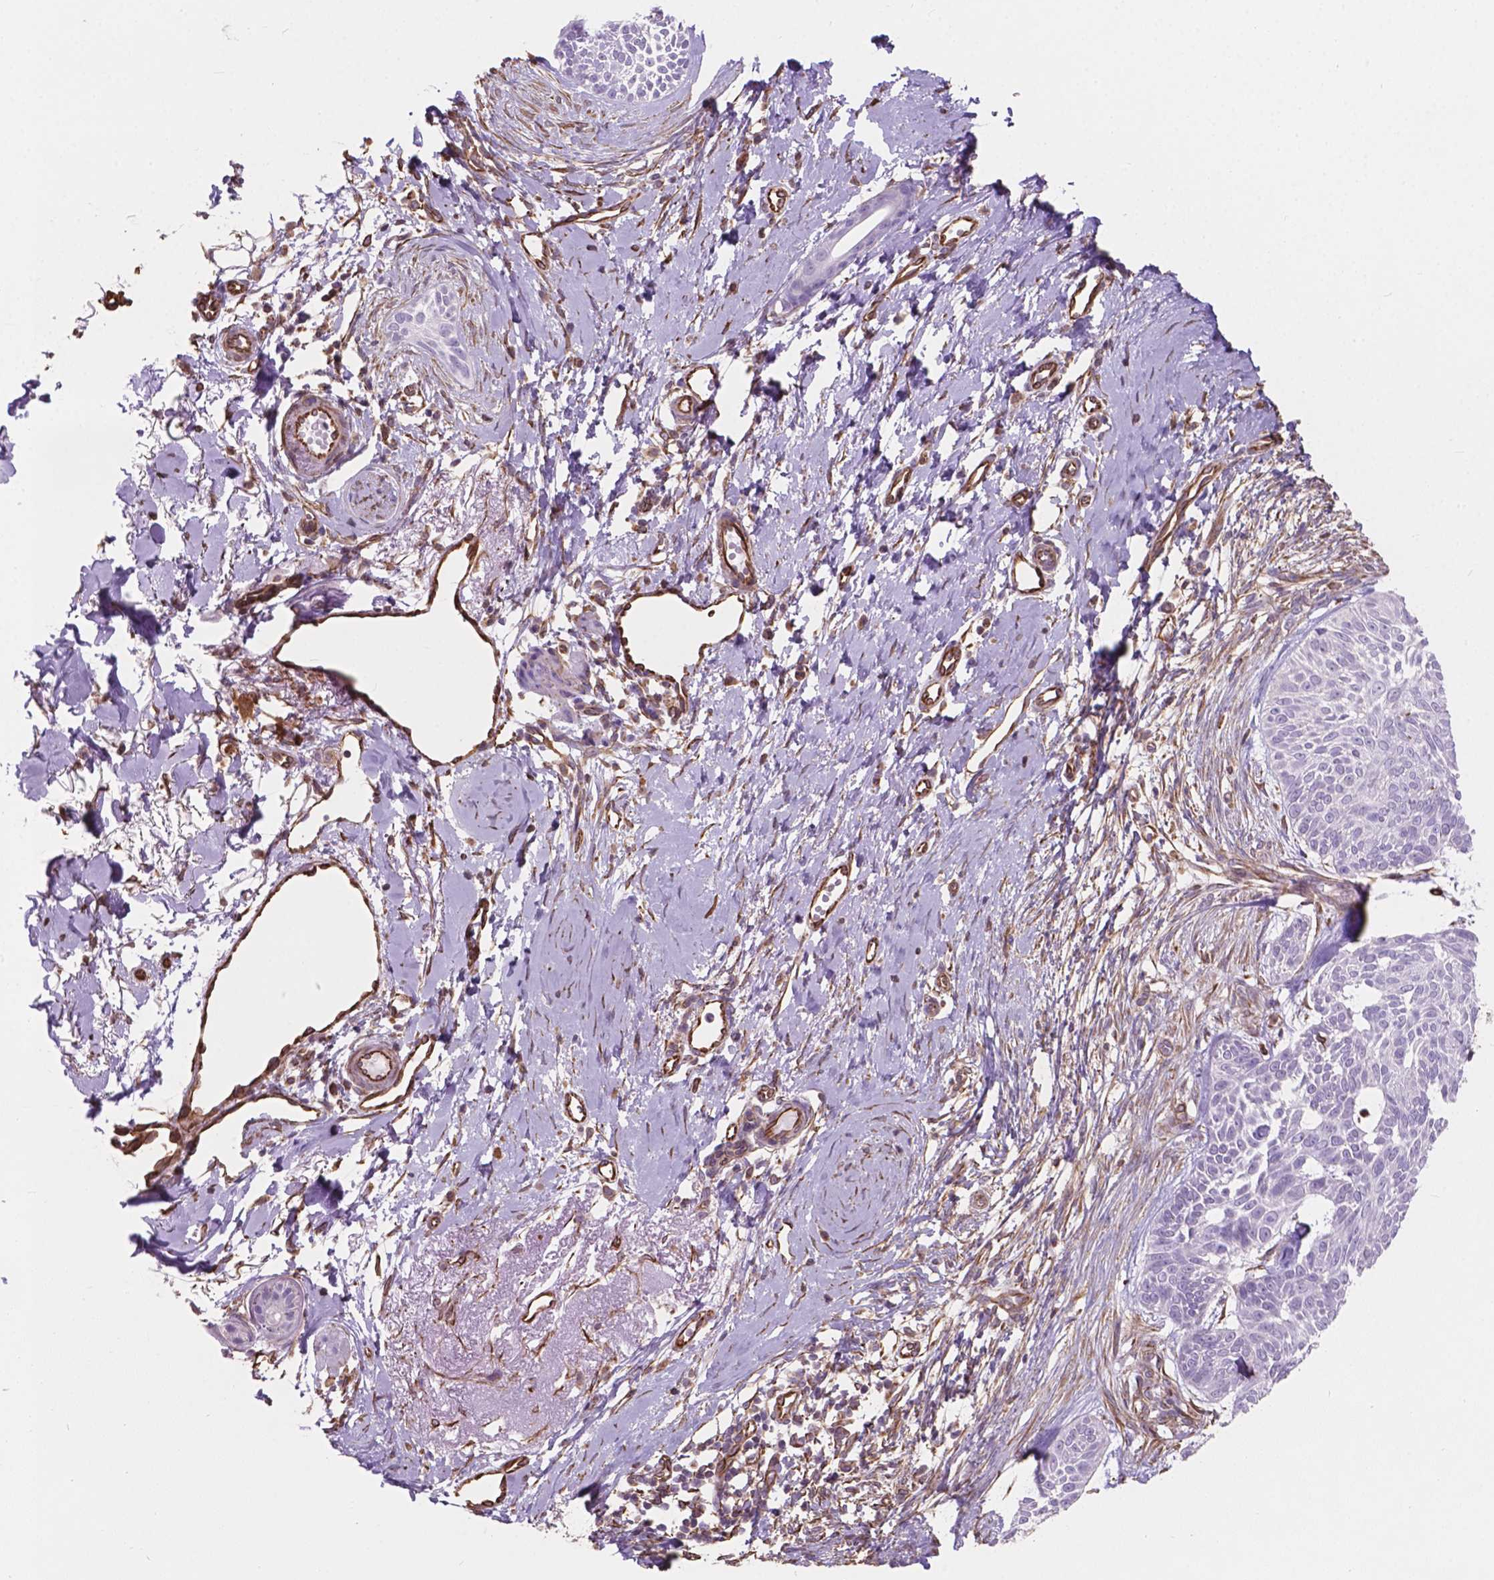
{"staining": {"intensity": "negative", "quantity": "none", "location": "none"}, "tissue": "skin cancer", "cell_type": "Tumor cells", "image_type": "cancer", "snomed": [{"axis": "morphology", "description": "Normal tissue, NOS"}, {"axis": "morphology", "description": "Basal cell carcinoma"}, {"axis": "topography", "description": "Skin"}], "caption": "High power microscopy image of an immunohistochemistry (IHC) histopathology image of basal cell carcinoma (skin), revealing no significant staining in tumor cells.", "gene": "AMOT", "patient": {"sex": "male", "age": 84}}